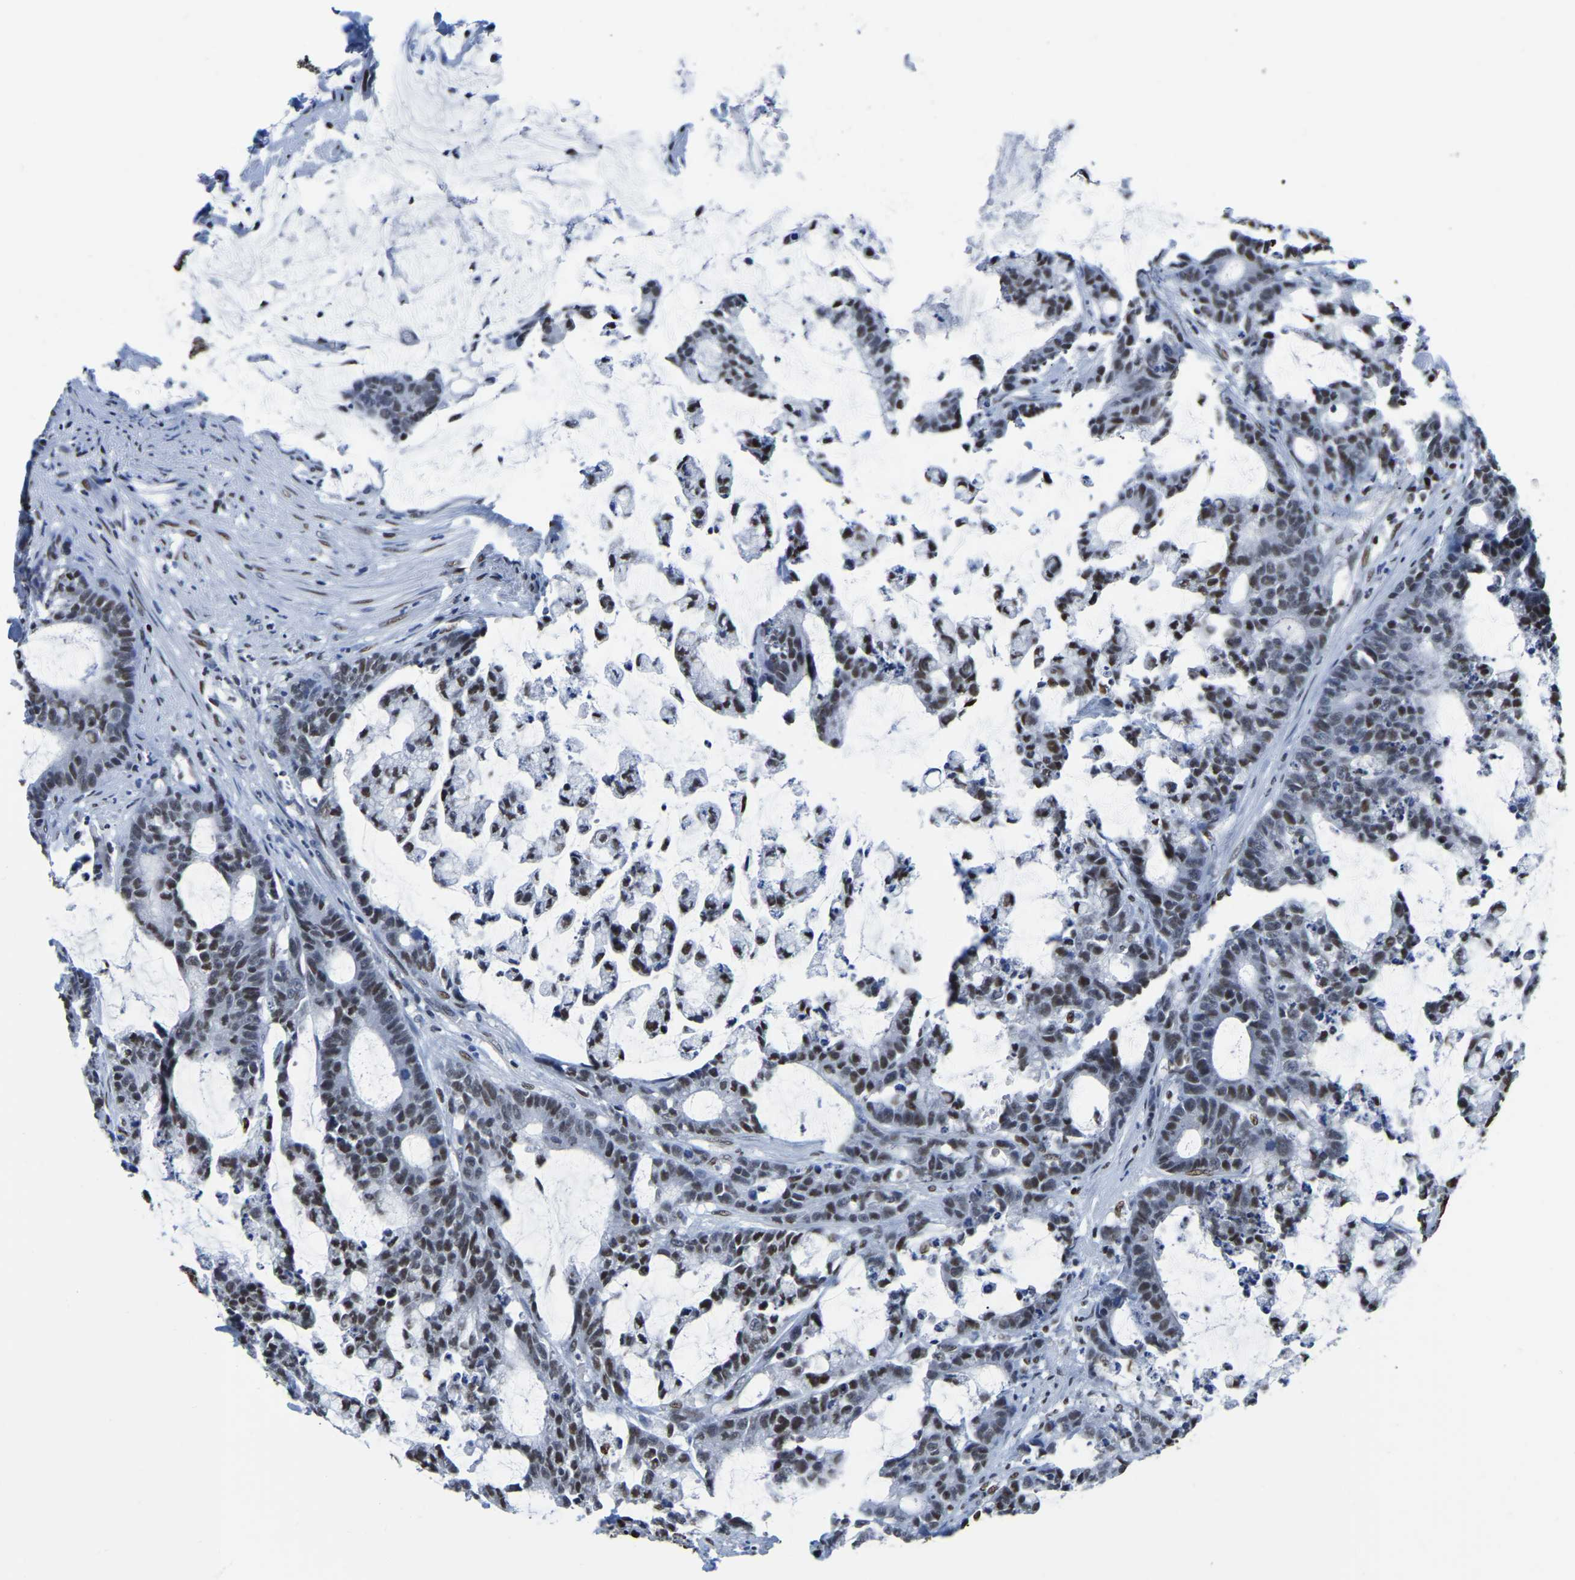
{"staining": {"intensity": "moderate", "quantity": ">75%", "location": "nuclear"}, "tissue": "colorectal cancer", "cell_type": "Tumor cells", "image_type": "cancer", "snomed": [{"axis": "morphology", "description": "Adenocarcinoma, NOS"}, {"axis": "topography", "description": "Colon"}], "caption": "Human colorectal adenocarcinoma stained with a brown dye reveals moderate nuclear positive staining in about >75% of tumor cells.", "gene": "UBA1", "patient": {"sex": "female", "age": 84}}